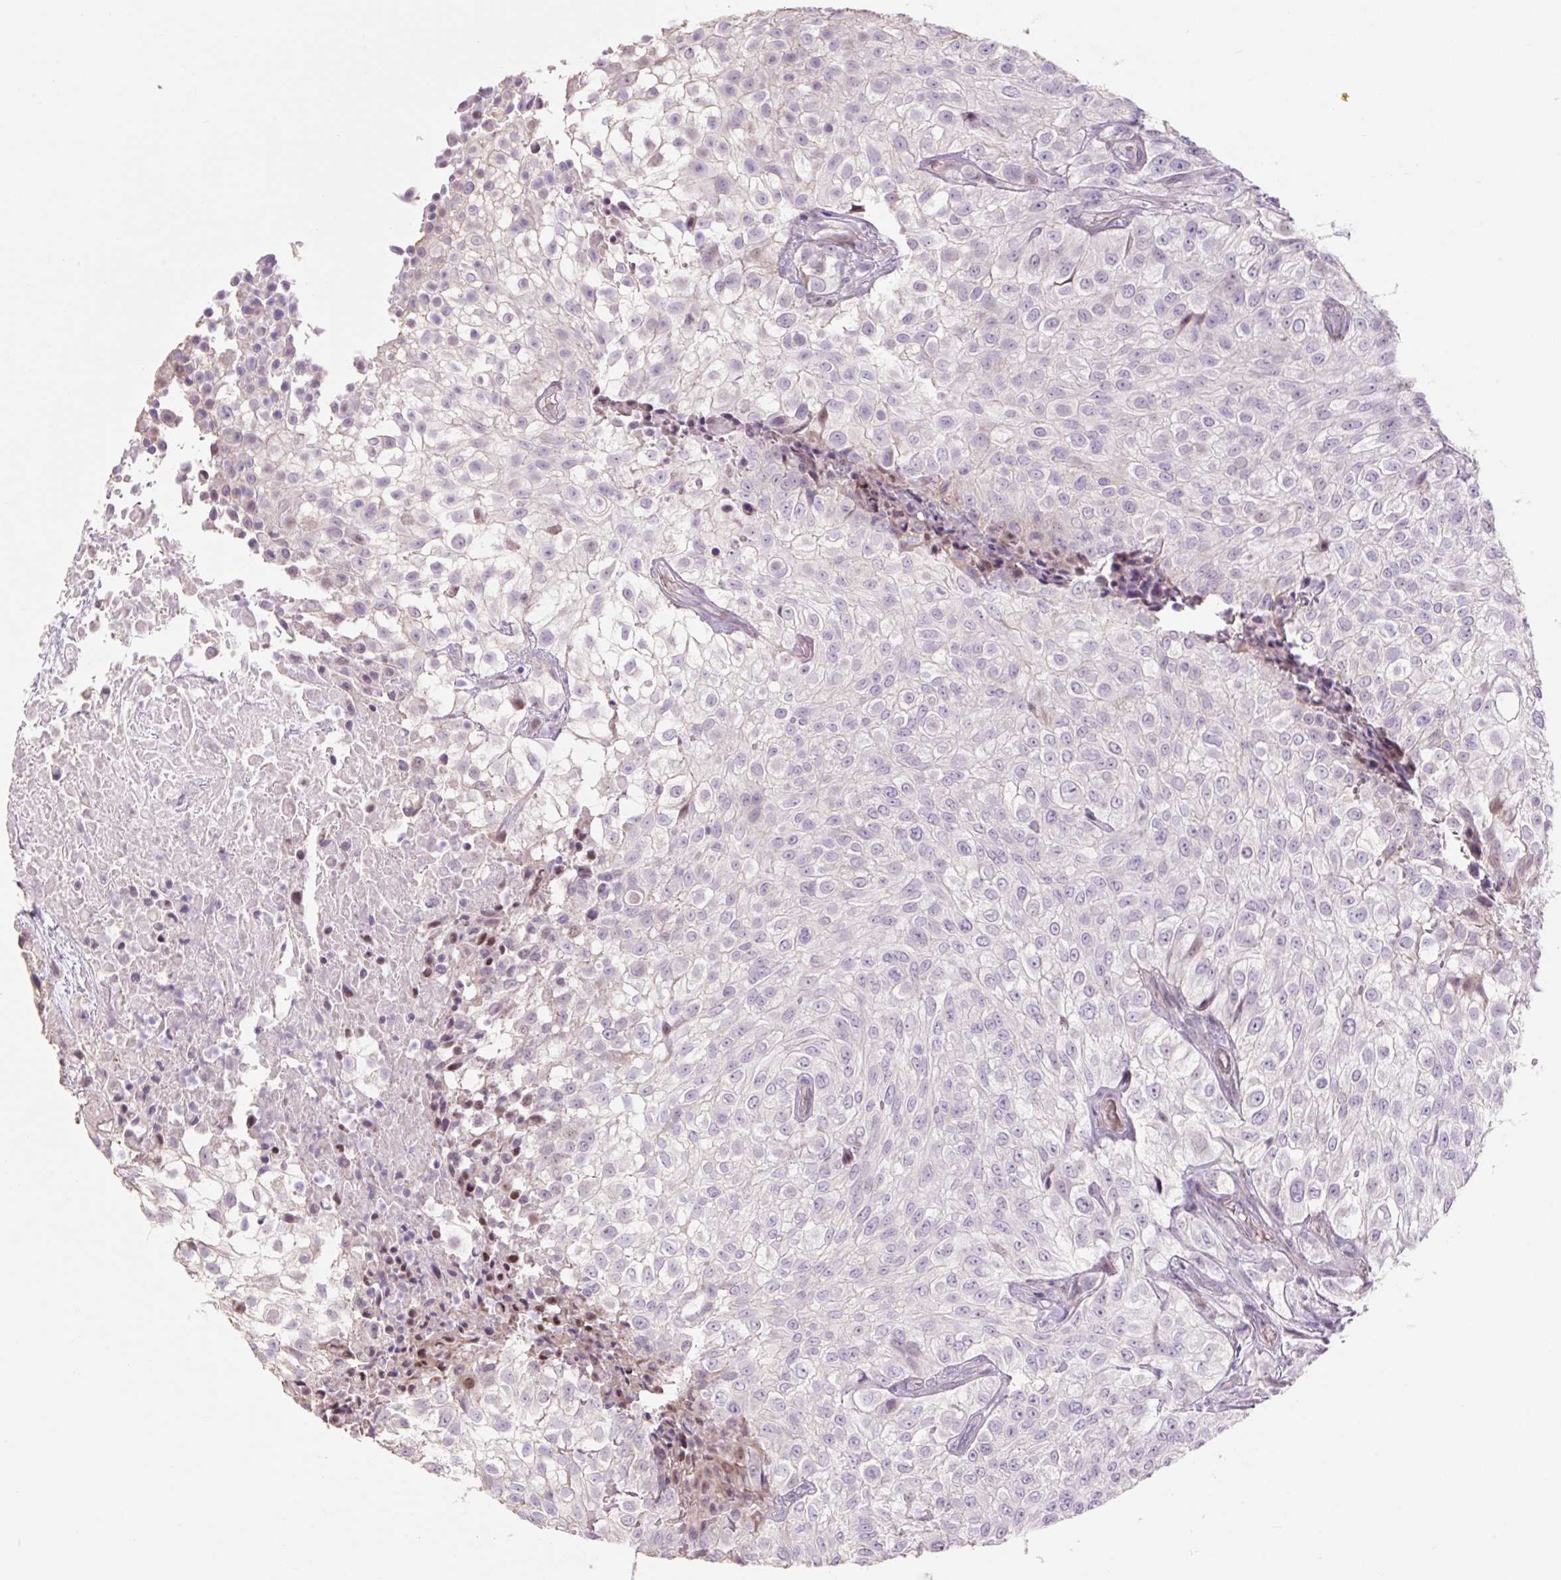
{"staining": {"intensity": "negative", "quantity": "none", "location": "none"}, "tissue": "urothelial cancer", "cell_type": "Tumor cells", "image_type": "cancer", "snomed": [{"axis": "morphology", "description": "Urothelial carcinoma, High grade"}, {"axis": "topography", "description": "Urinary bladder"}], "caption": "There is no significant positivity in tumor cells of urothelial cancer.", "gene": "ZNF552", "patient": {"sex": "male", "age": 56}}